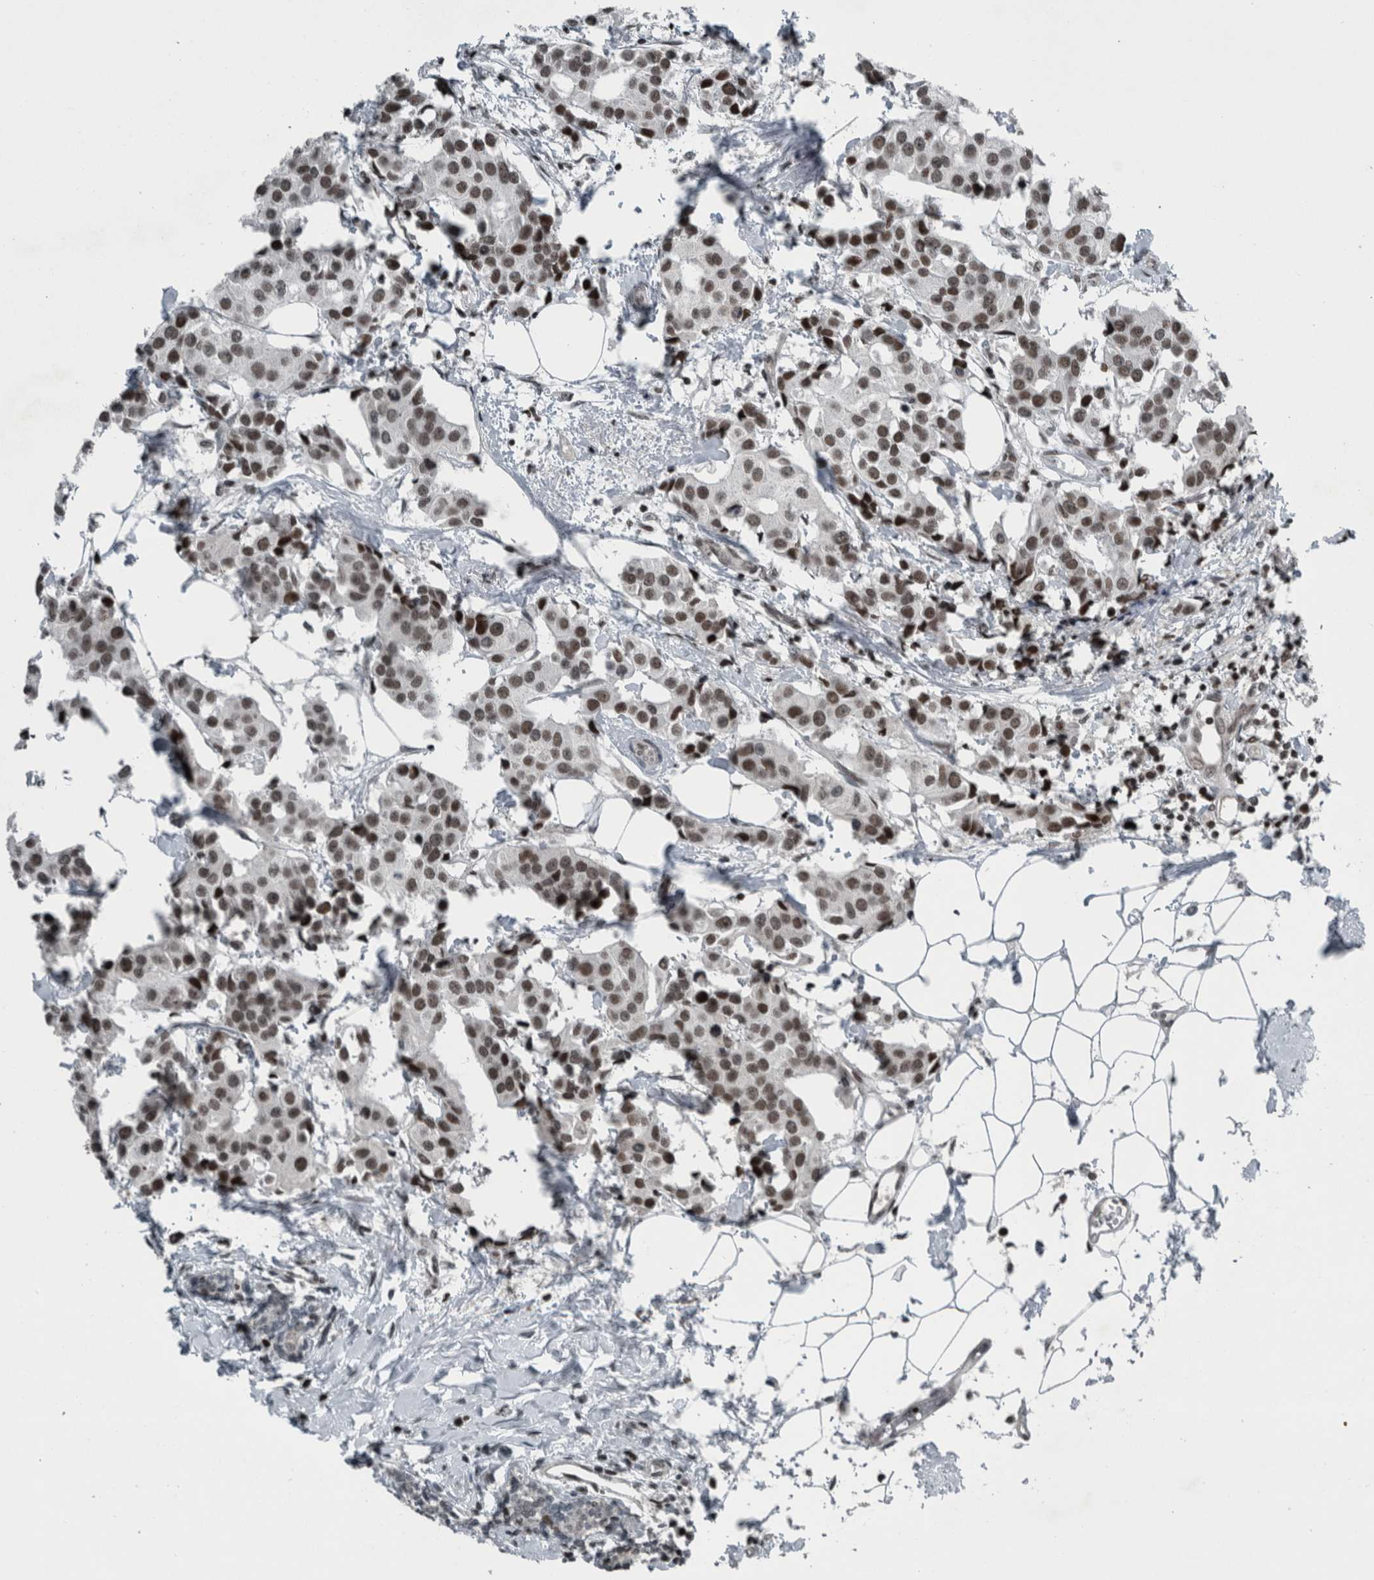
{"staining": {"intensity": "moderate", "quantity": ">75%", "location": "nuclear"}, "tissue": "breast cancer", "cell_type": "Tumor cells", "image_type": "cancer", "snomed": [{"axis": "morphology", "description": "Normal tissue, NOS"}, {"axis": "morphology", "description": "Duct carcinoma"}, {"axis": "topography", "description": "Breast"}], "caption": "IHC (DAB) staining of breast cancer displays moderate nuclear protein staining in approximately >75% of tumor cells. Nuclei are stained in blue.", "gene": "UNC50", "patient": {"sex": "female", "age": 39}}